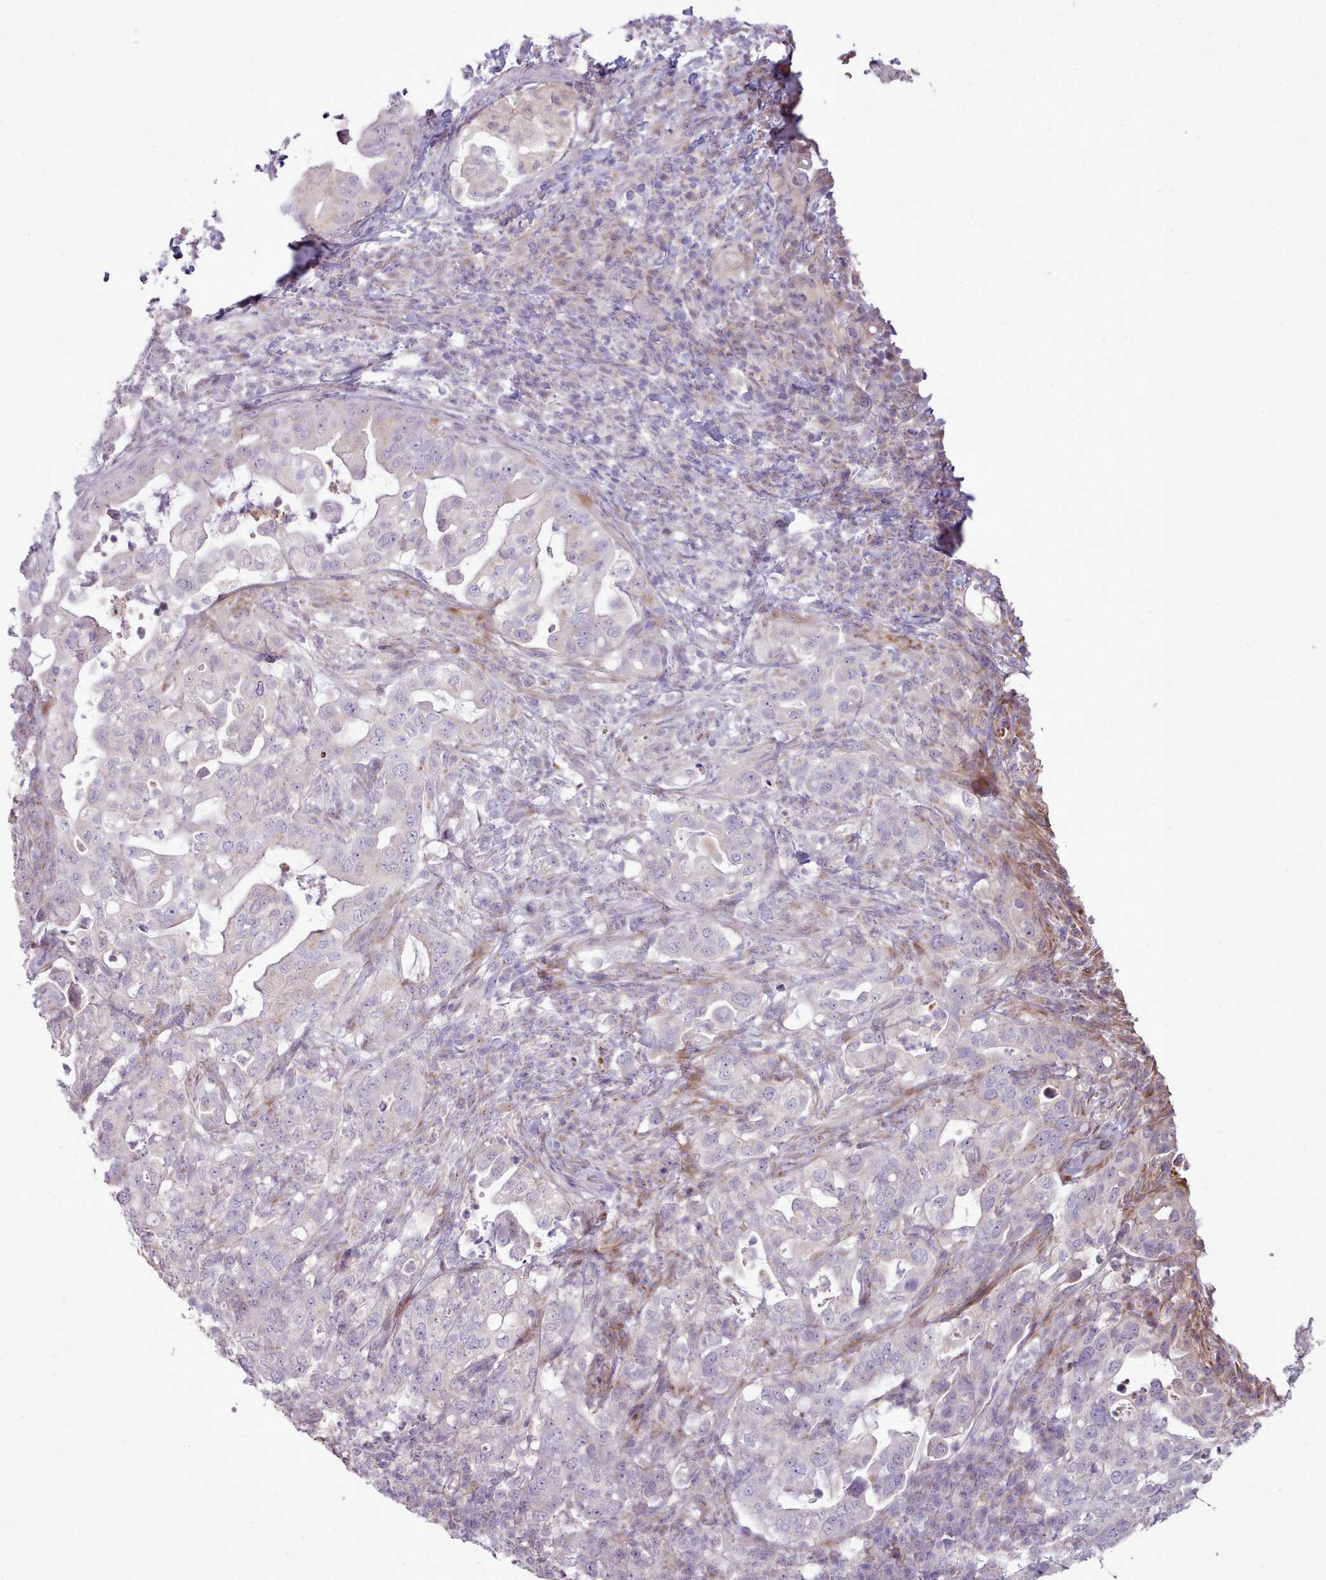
{"staining": {"intensity": "negative", "quantity": "none", "location": "none"}, "tissue": "pancreatic cancer", "cell_type": "Tumor cells", "image_type": "cancer", "snomed": [{"axis": "morphology", "description": "Normal tissue, NOS"}, {"axis": "morphology", "description": "Adenocarcinoma, NOS"}, {"axis": "topography", "description": "Lymph node"}, {"axis": "topography", "description": "Pancreas"}], "caption": "Image shows no protein staining in tumor cells of pancreatic adenocarcinoma tissue.", "gene": "PPP3R2", "patient": {"sex": "female", "age": 67}}